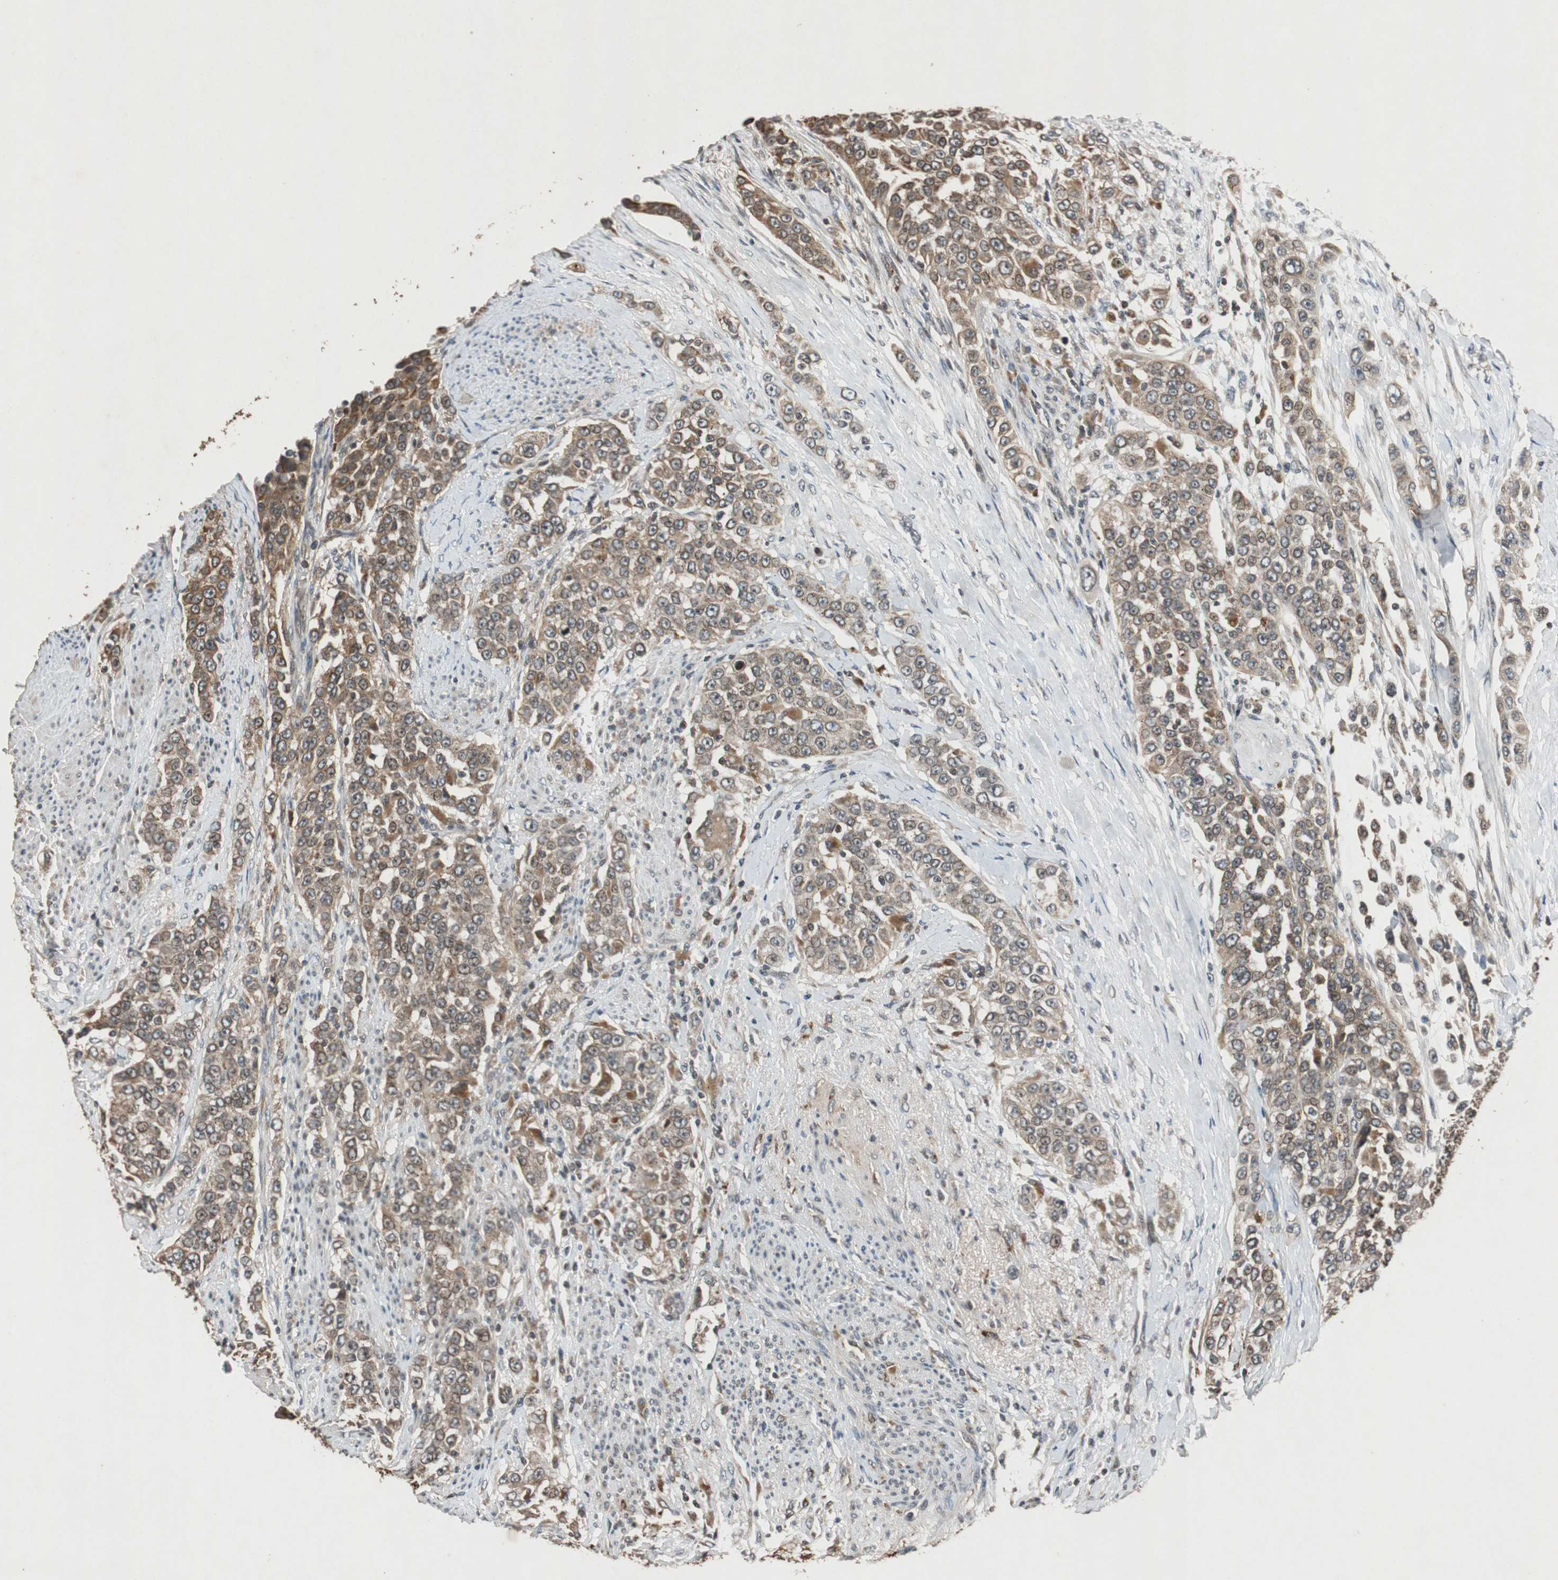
{"staining": {"intensity": "moderate", "quantity": ">75%", "location": "cytoplasmic/membranous"}, "tissue": "urothelial cancer", "cell_type": "Tumor cells", "image_type": "cancer", "snomed": [{"axis": "morphology", "description": "Urothelial carcinoma, High grade"}, {"axis": "topography", "description": "Urinary bladder"}], "caption": "Immunohistochemical staining of human urothelial cancer demonstrates moderate cytoplasmic/membranous protein staining in approximately >75% of tumor cells. (Stains: DAB (3,3'-diaminobenzidine) in brown, nuclei in blue, Microscopy: brightfield microscopy at high magnification).", "gene": "SLIT2", "patient": {"sex": "female", "age": 80}}